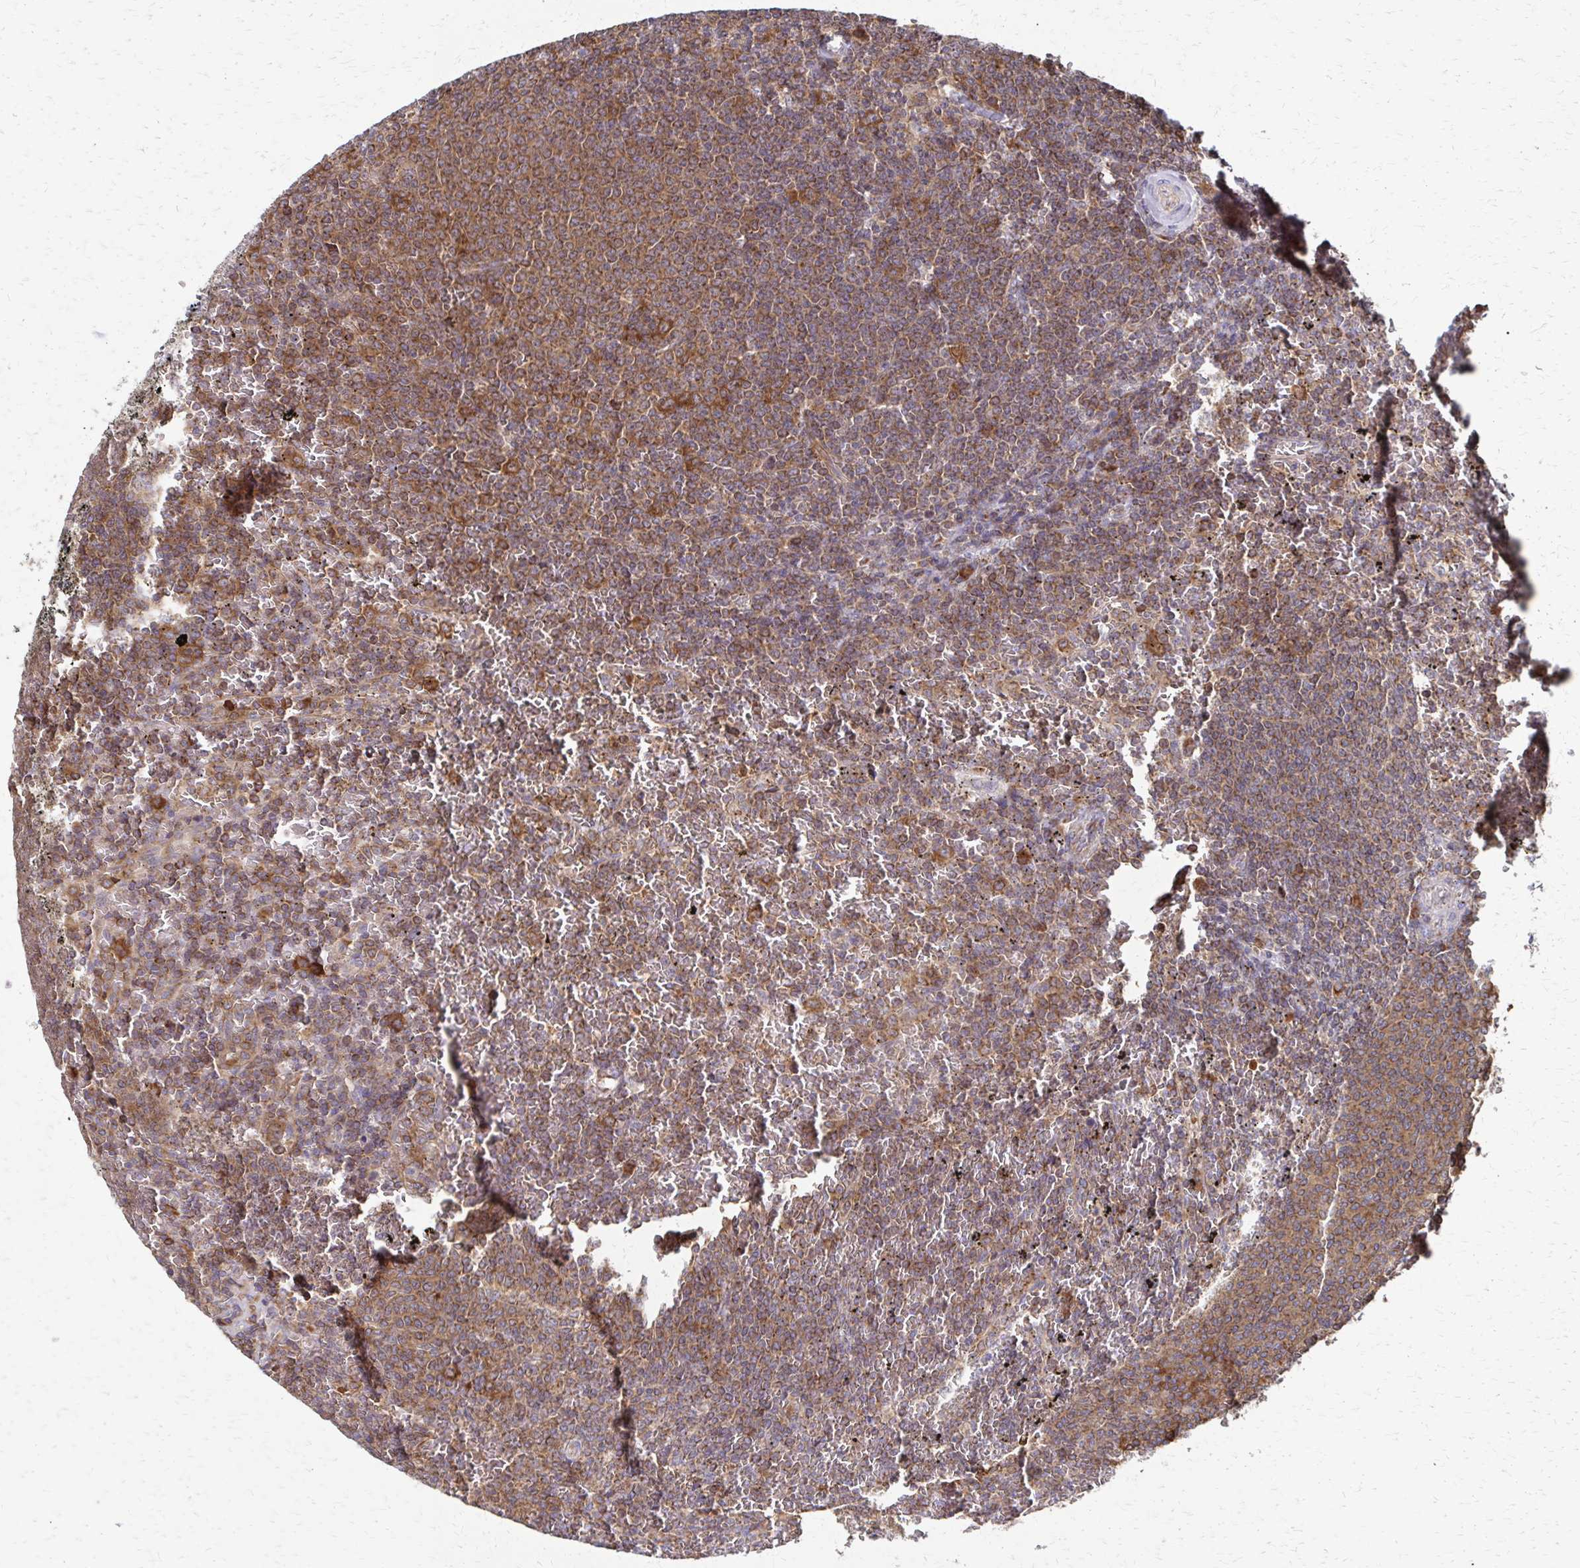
{"staining": {"intensity": "moderate", "quantity": ">75%", "location": "cytoplasmic/membranous"}, "tissue": "lymphoma", "cell_type": "Tumor cells", "image_type": "cancer", "snomed": [{"axis": "morphology", "description": "Malignant lymphoma, non-Hodgkin's type, Low grade"}, {"axis": "topography", "description": "Spleen"}], "caption": "Human malignant lymphoma, non-Hodgkin's type (low-grade) stained with a protein marker shows moderate staining in tumor cells.", "gene": "EEF2", "patient": {"sex": "female", "age": 77}}